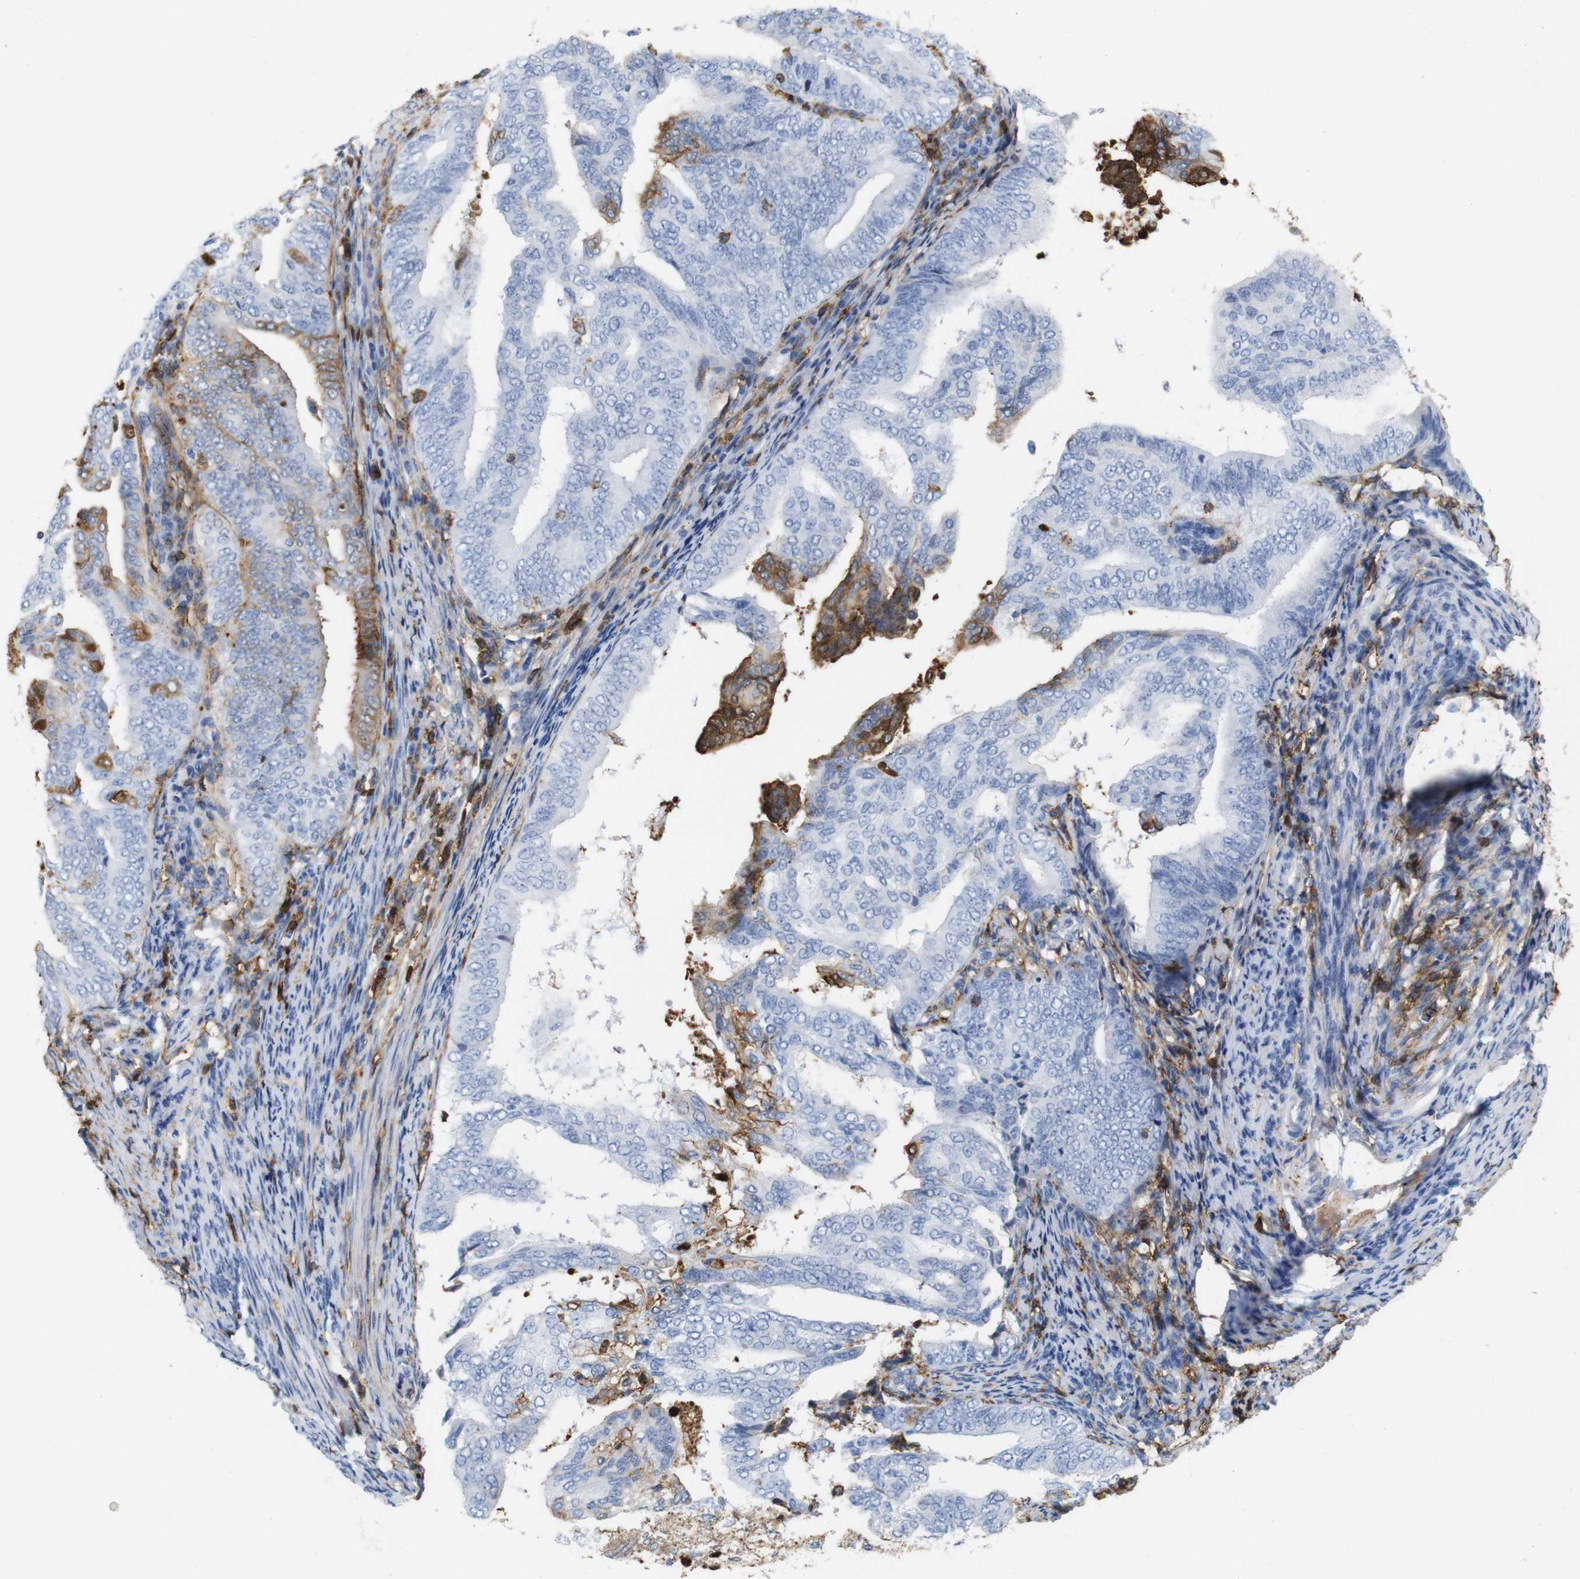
{"staining": {"intensity": "moderate", "quantity": "<25%", "location": "cytoplasmic/membranous"}, "tissue": "endometrial cancer", "cell_type": "Tumor cells", "image_type": "cancer", "snomed": [{"axis": "morphology", "description": "Adenocarcinoma, NOS"}, {"axis": "topography", "description": "Endometrium"}], "caption": "Endometrial cancer tissue demonstrates moderate cytoplasmic/membranous positivity in approximately <25% of tumor cells", "gene": "ANXA1", "patient": {"sex": "female", "age": 58}}